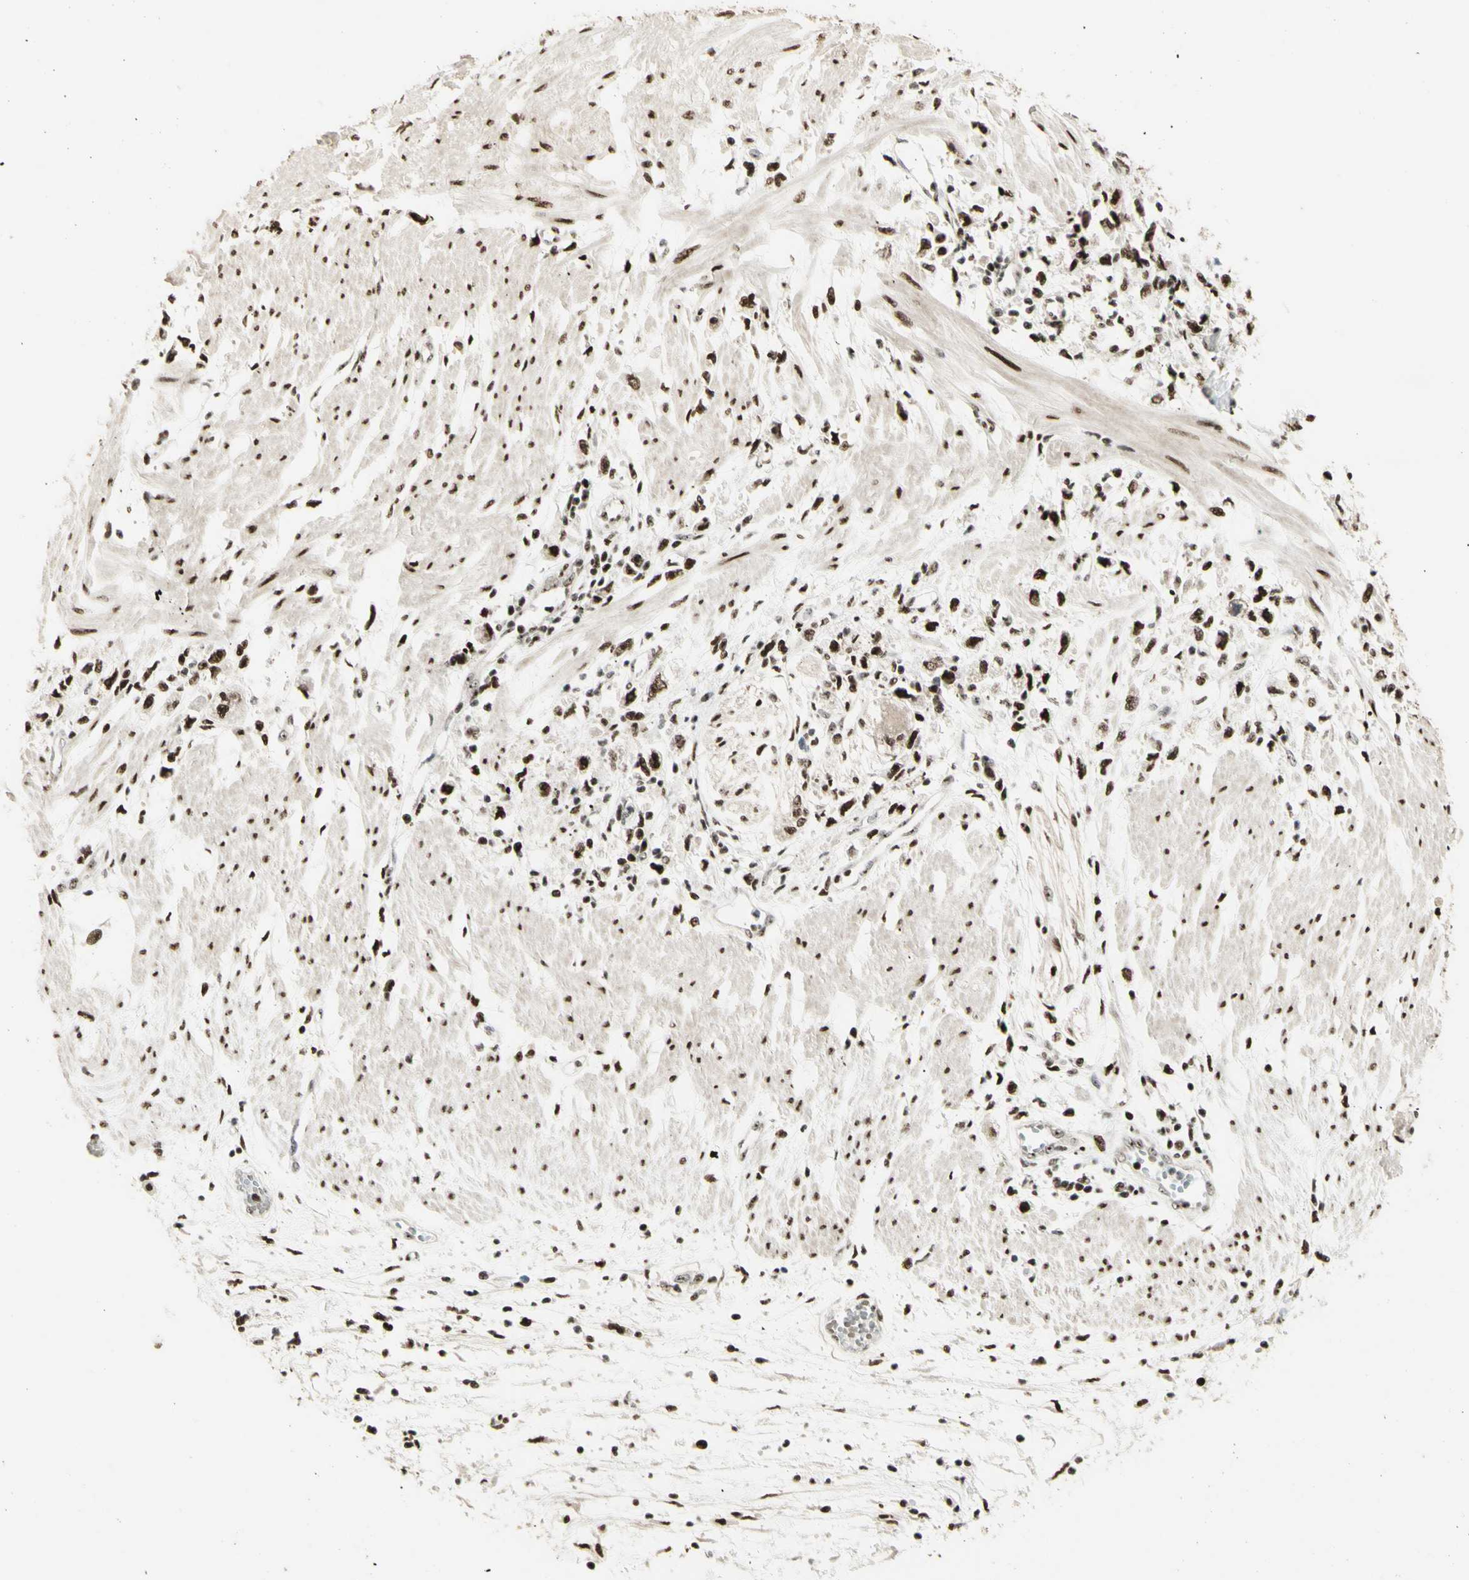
{"staining": {"intensity": "strong", "quantity": ">75%", "location": "nuclear"}, "tissue": "stomach cancer", "cell_type": "Tumor cells", "image_type": "cancer", "snomed": [{"axis": "morphology", "description": "Adenocarcinoma, NOS"}, {"axis": "topography", "description": "Stomach"}], "caption": "Tumor cells demonstrate strong nuclear positivity in approximately >75% of cells in adenocarcinoma (stomach). (DAB (3,3'-diaminobenzidine) IHC with brightfield microscopy, high magnification).", "gene": "DHX9", "patient": {"sex": "female", "age": 59}}